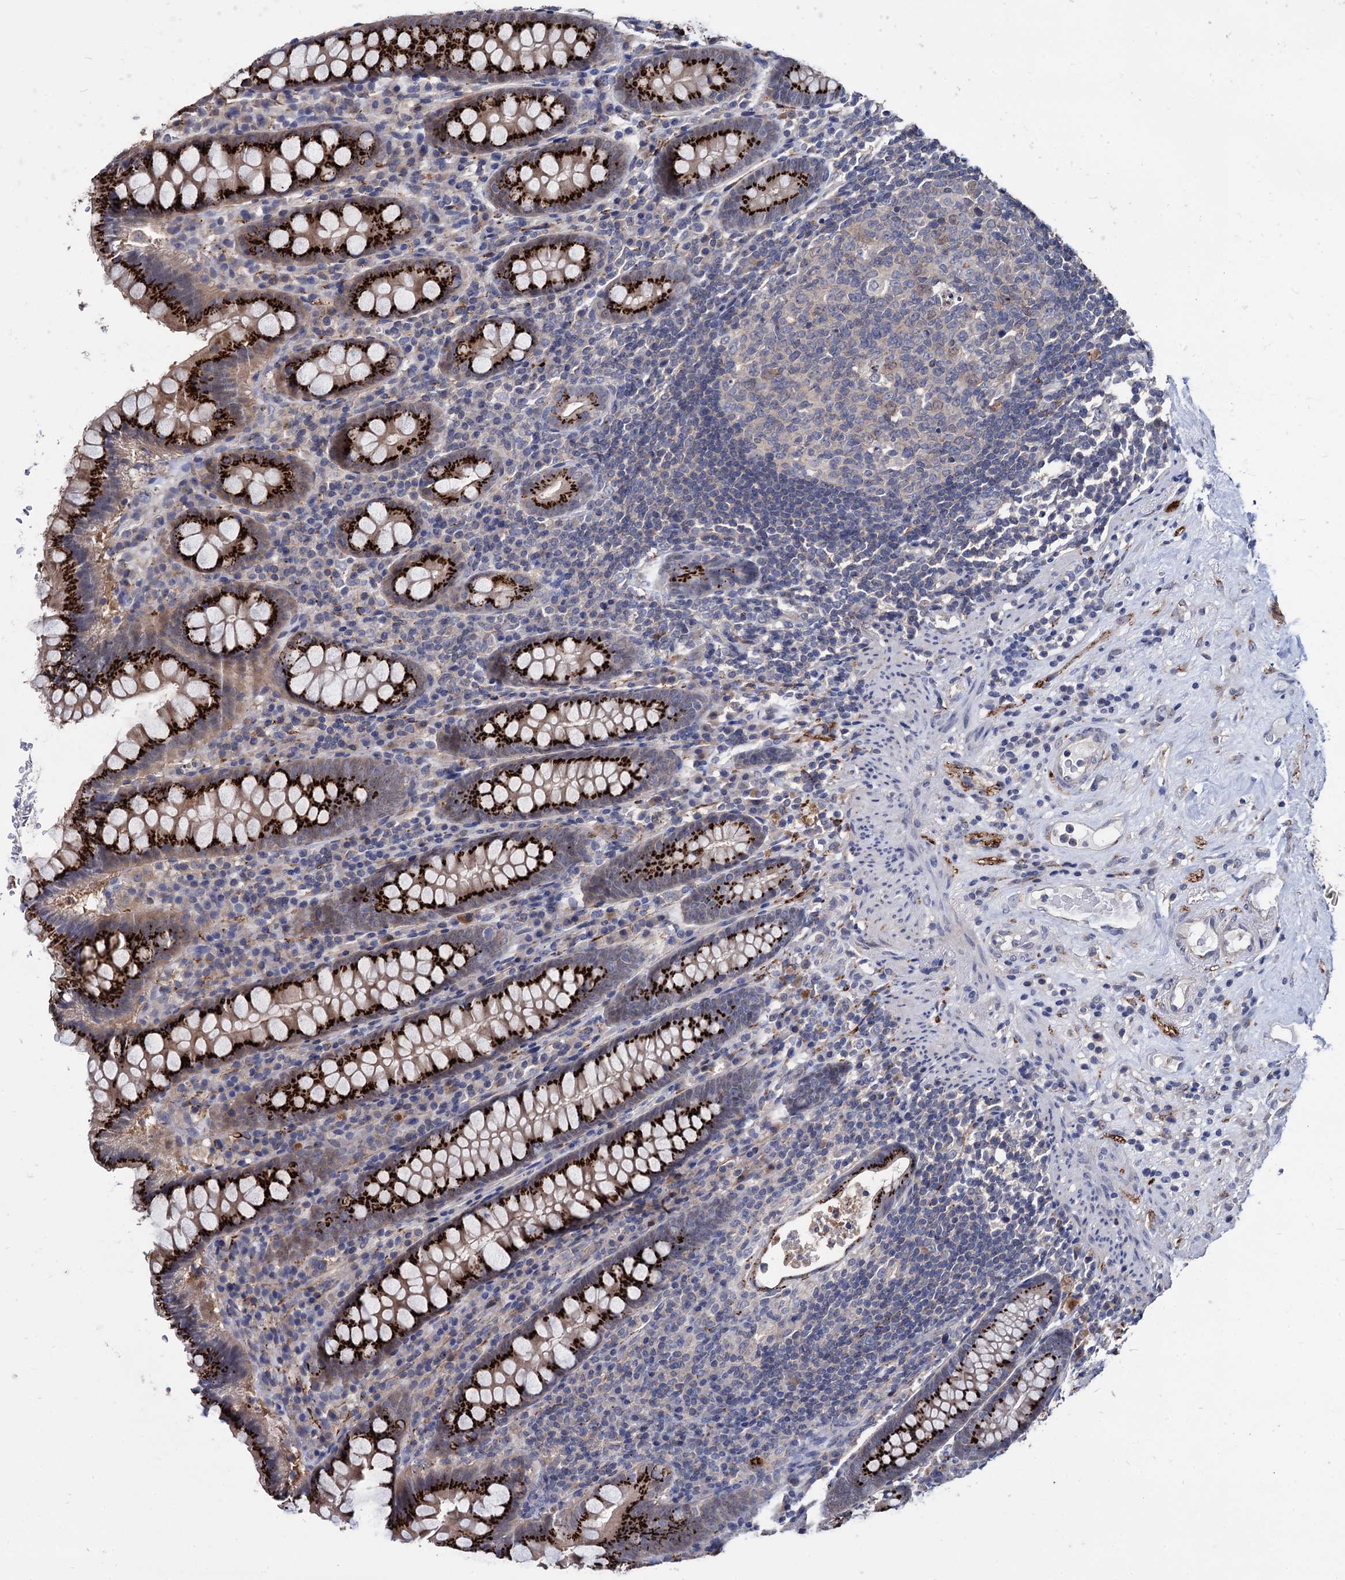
{"staining": {"intensity": "negative", "quantity": "none", "location": "none"}, "tissue": "colon", "cell_type": "Endothelial cells", "image_type": "normal", "snomed": [{"axis": "morphology", "description": "Normal tissue, NOS"}, {"axis": "topography", "description": "Colon"}], "caption": "The photomicrograph reveals no significant positivity in endothelial cells of colon.", "gene": "ESD", "patient": {"sex": "female", "age": 79}}